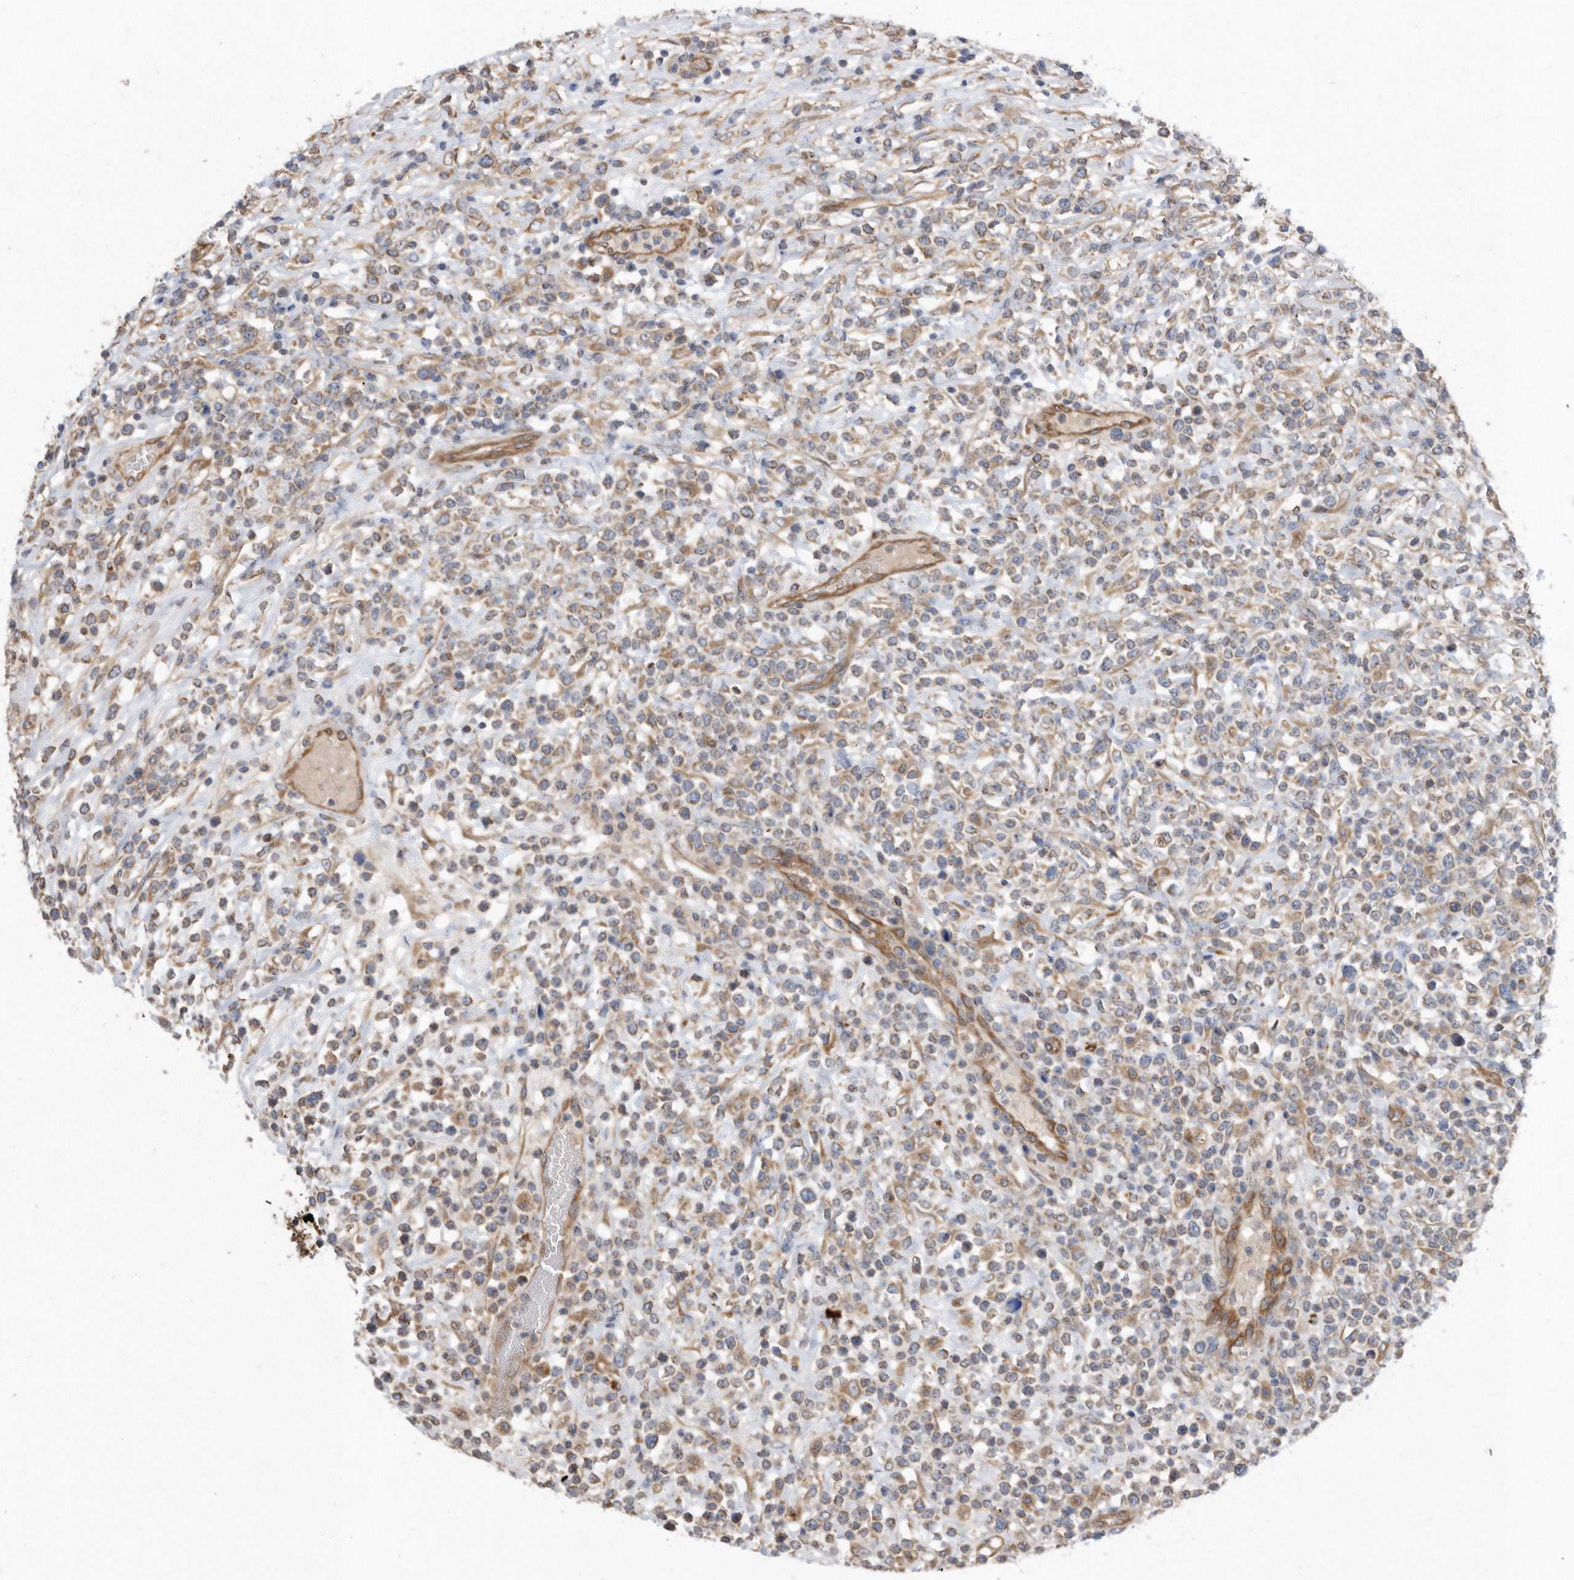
{"staining": {"intensity": "moderate", "quantity": "<25%", "location": "cytoplasmic/membranous"}, "tissue": "lymphoma", "cell_type": "Tumor cells", "image_type": "cancer", "snomed": [{"axis": "morphology", "description": "Malignant lymphoma, non-Hodgkin's type, High grade"}, {"axis": "topography", "description": "Colon"}], "caption": "A low amount of moderate cytoplasmic/membranous expression is appreciated in about <25% of tumor cells in lymphoma tissue.", "gene": "PON2", "patient": {"sex": "female", "age": 53}}